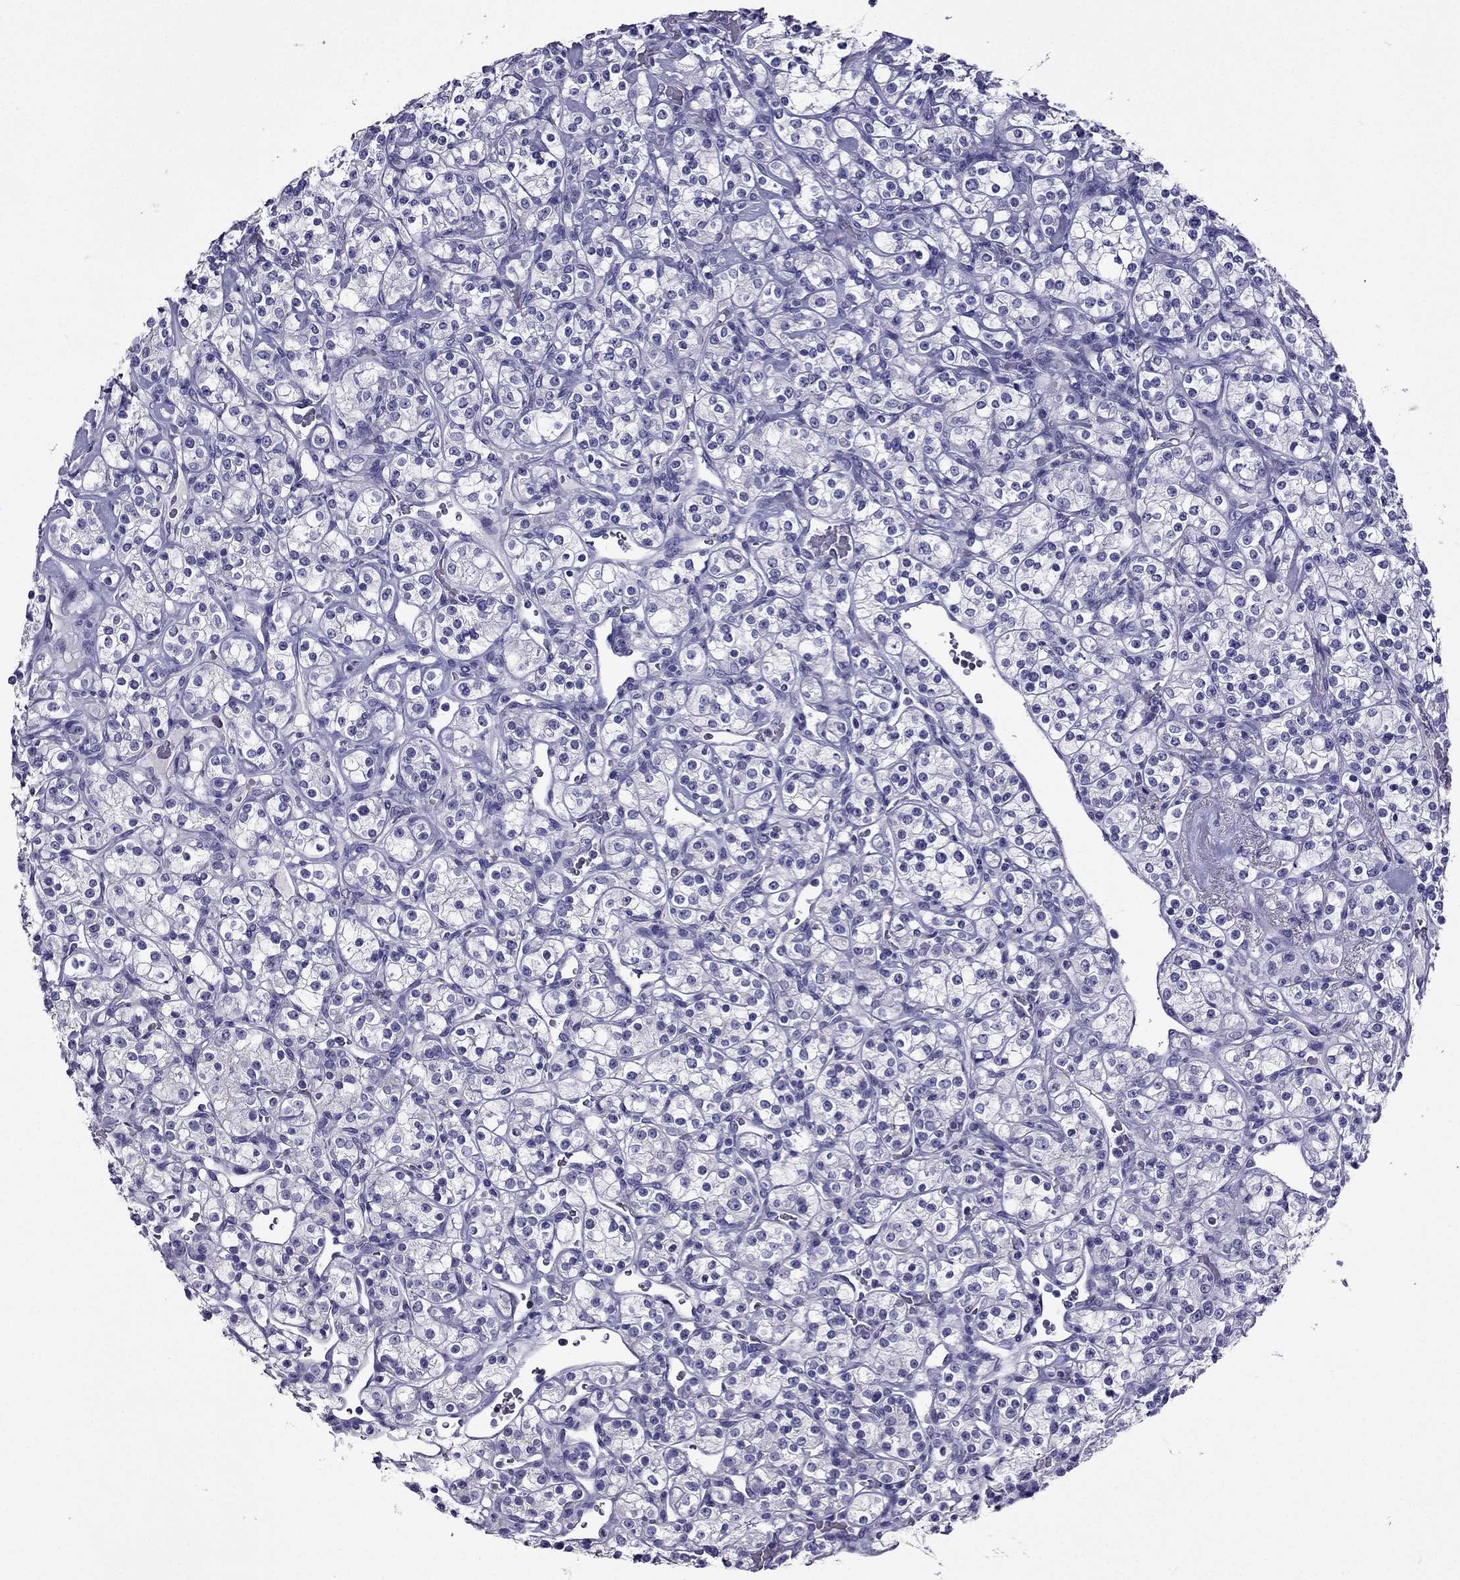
{"staining": {"intensity": "negative", "quantity": "none", "location": "none"}, "tissue": "renal cancer", "cell_type": "Tumor cells", "image_type": "cancer", "snomed": [{"axis": "morphology", "description": "Adenocarcinoma, NOS"}, {"axis": "topography", "description": "Kidney"}], "caption": "Histopathology image shows no significant protein expression in tumor cells of renal cancer (adenocarcinoma).", "gene": "ZNF541", "patient": {"sex": "male", "age": 77}}